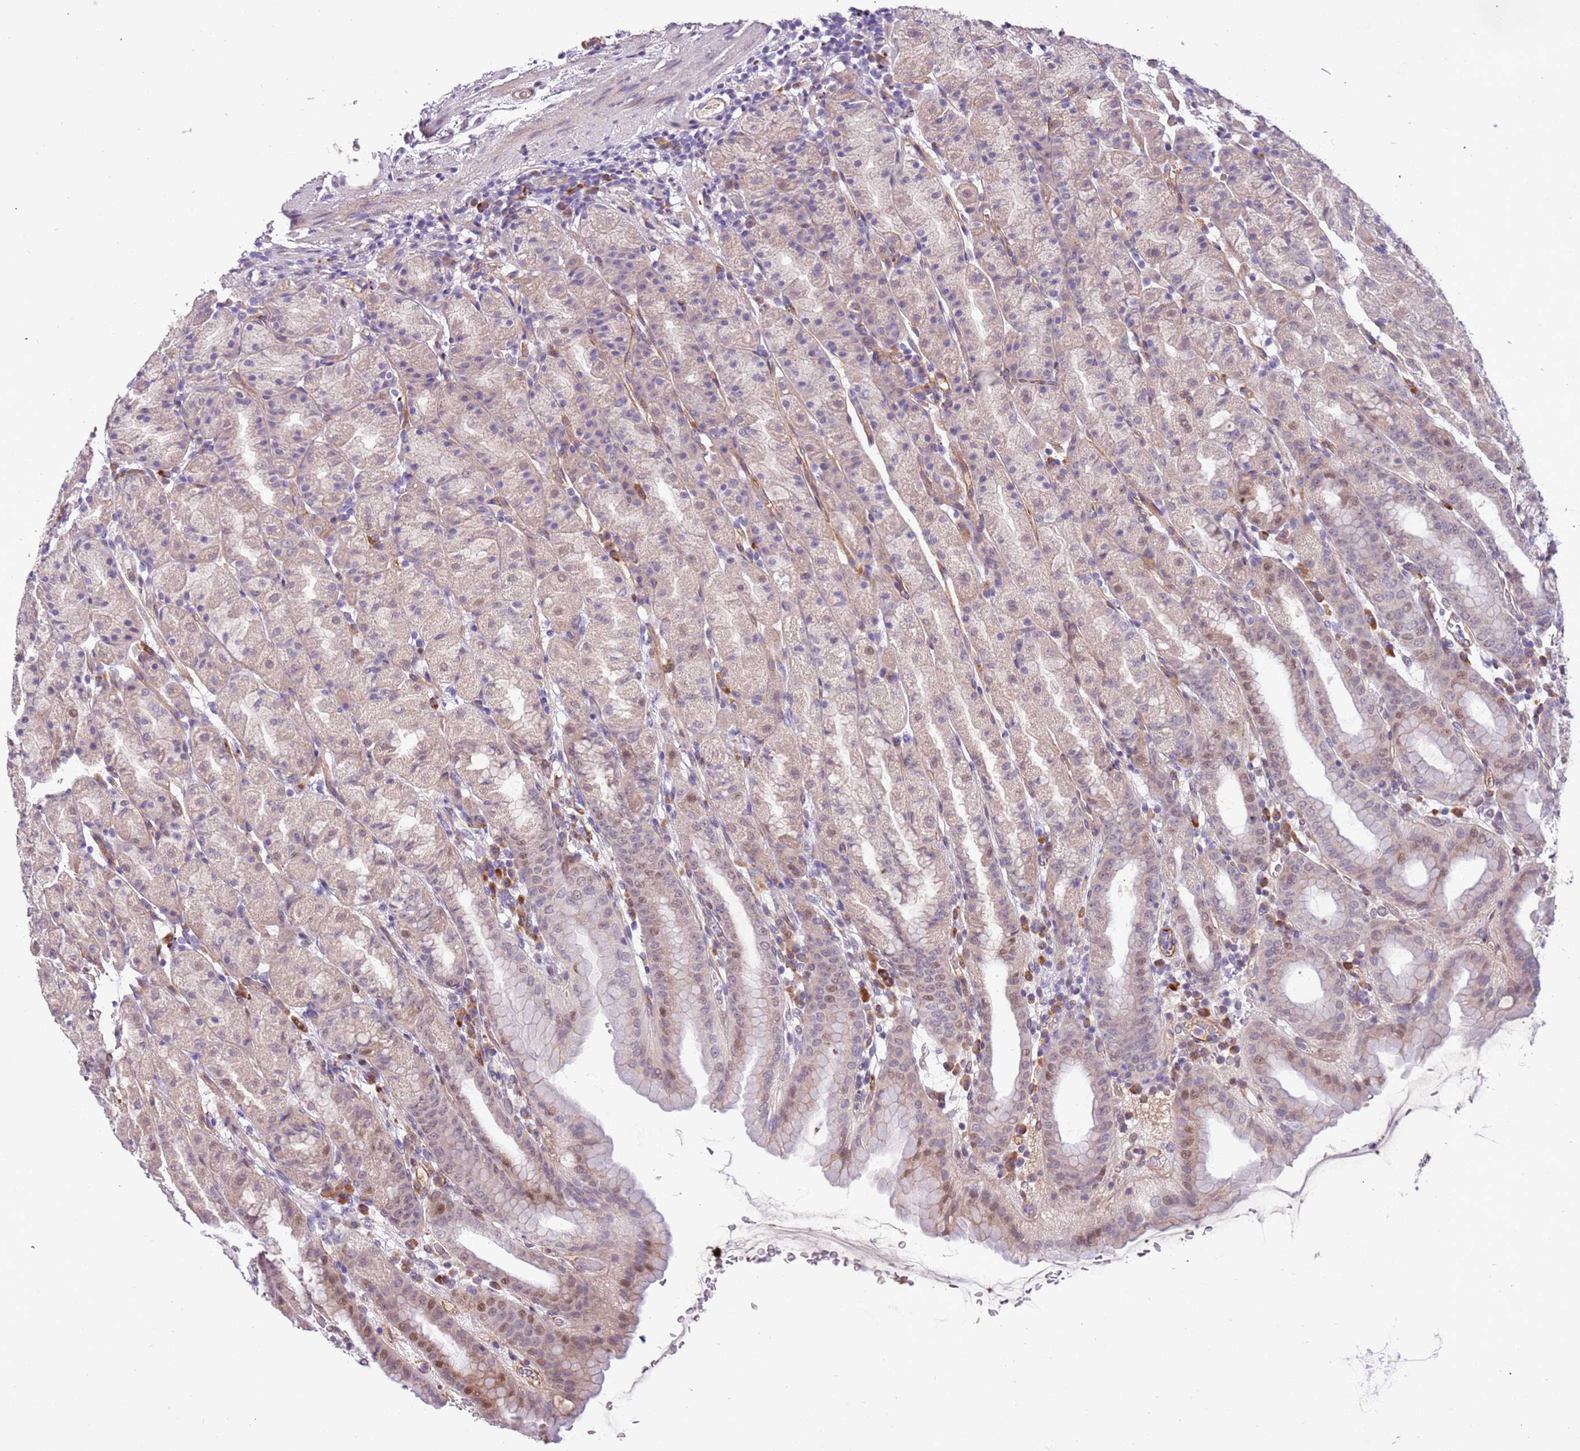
{"staining": {"intensity": "weak", "quantity": "<25%", "location": "cytoplasmic/membranous,nuclear"}, "tissue": "stomach", "cell_type": "Glandular cells", "image_type": "normal", "snomed": [{"axis": "morphology", "description": "Normal tissue, NOS"}, {"axis": "topography", "description": "Stomach, upper"}], "caption": "Glandular cells are negative for protein expression in benign human stomach. (Stains: DAB IHC with hematoxylin counter stain, Microscopy: brightfield microscopy at high magnification).", "gene": "MAGEF1", "patient": {"sex": "male", "age": 68}}